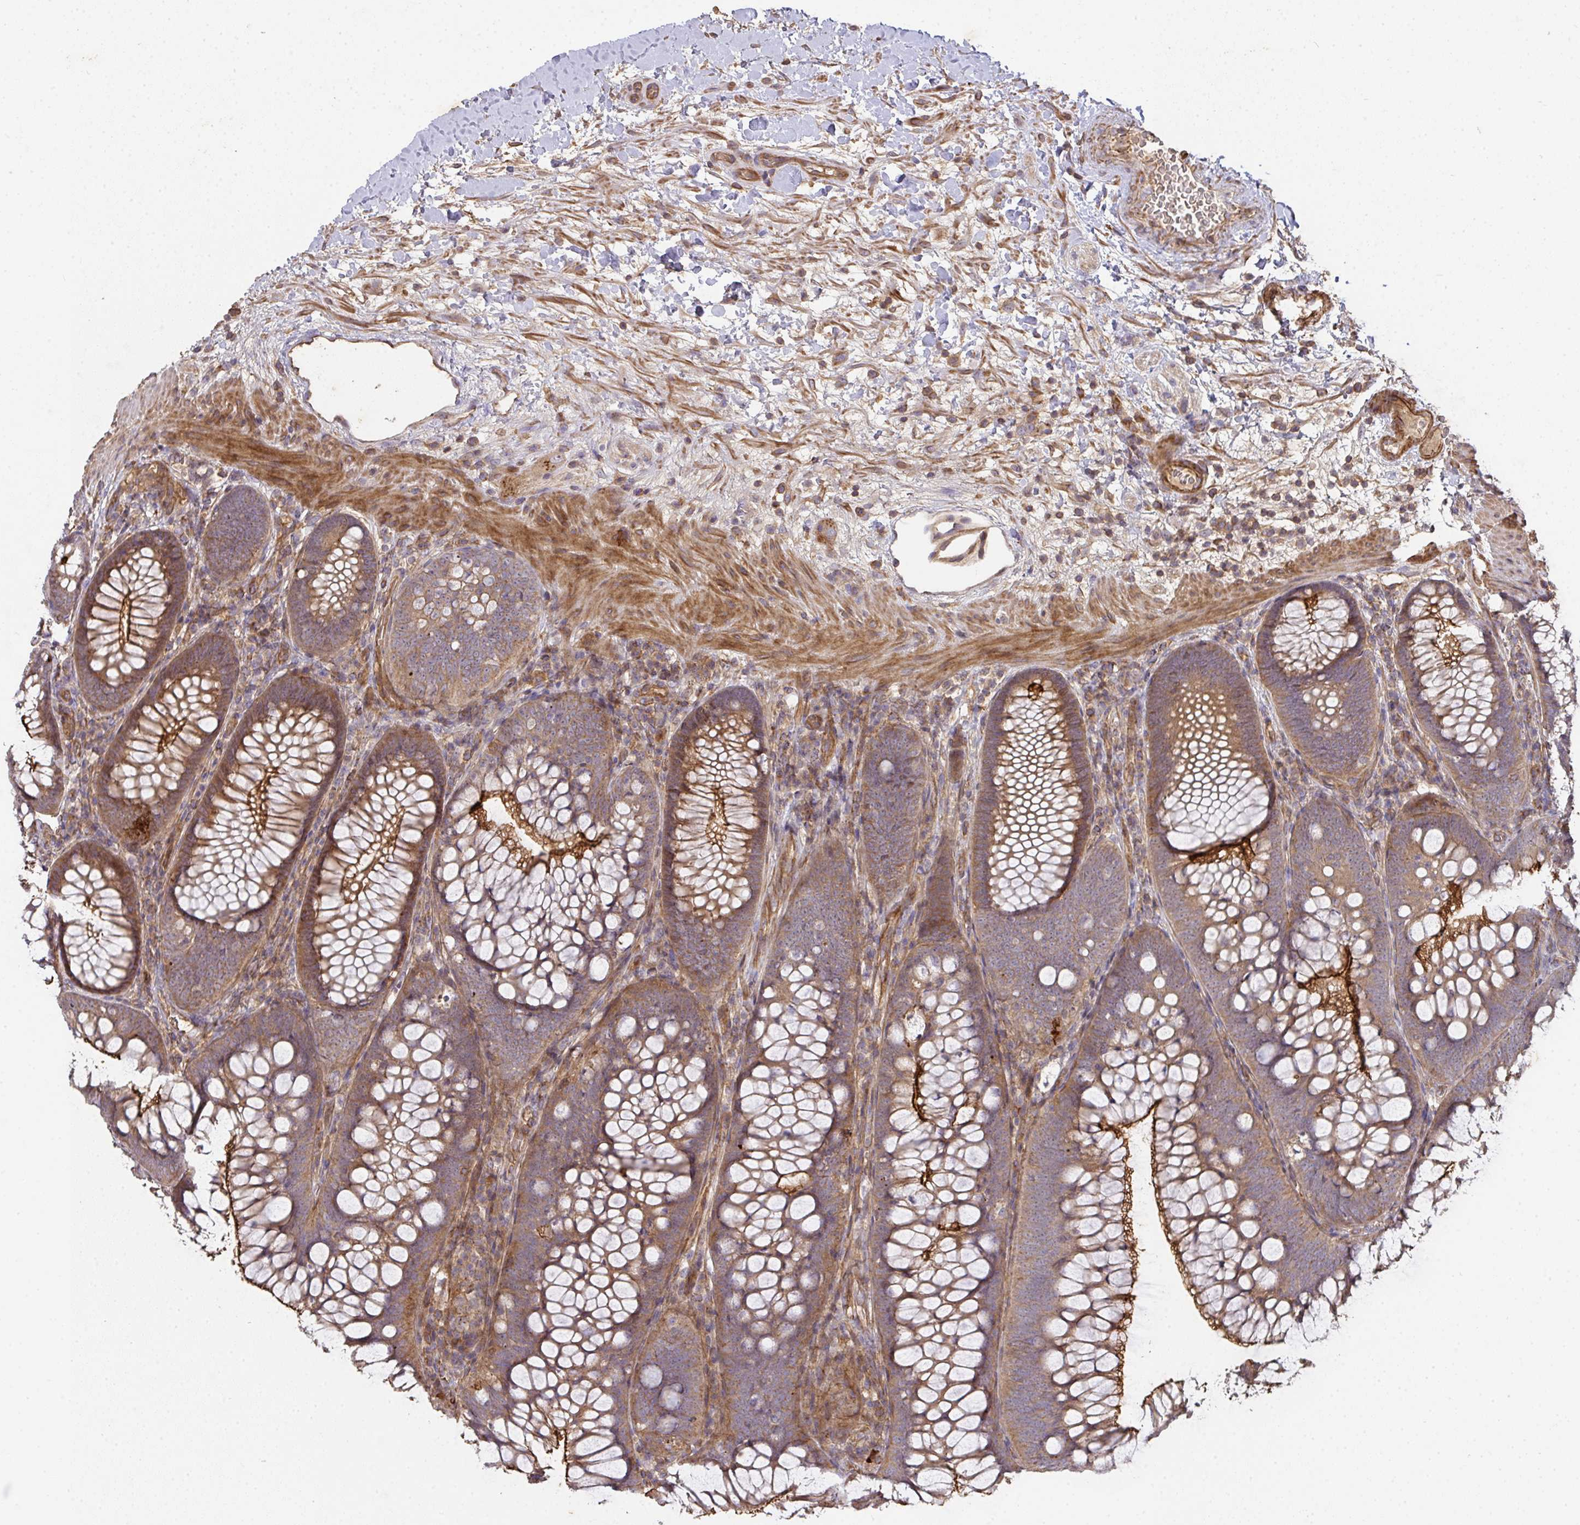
{"staining": {"intensity": "moderate", "quantity": ">75%", "location": "cytoplasmic/membranous"}, "tissue": "colon", "cell_type": "Endothelial cells", "image_type": "normal", "snomed": [{"axis": "morphology", "description": "Normal tissue, NOS"}, {"axis": "morphology", "description": "Adenoma, NOS"}, {"axis": "topography", "description": "Soft tissue"}, {"axis": "topography", "description": "Colon"}], "caption": "IHC staining of benign colon, which exhibits medium levels of moderate cytoplasmic/membranous staining in about >75% of endothelial cells indicating moderate cytoplasmic/membranous protein expression. The staining was performed using DAB (brown) for protein detection and nuclei were counterstained in hematoxylin (blue).", "gene": "TNMD", "patient": {"sex": "male", "age": 47}}